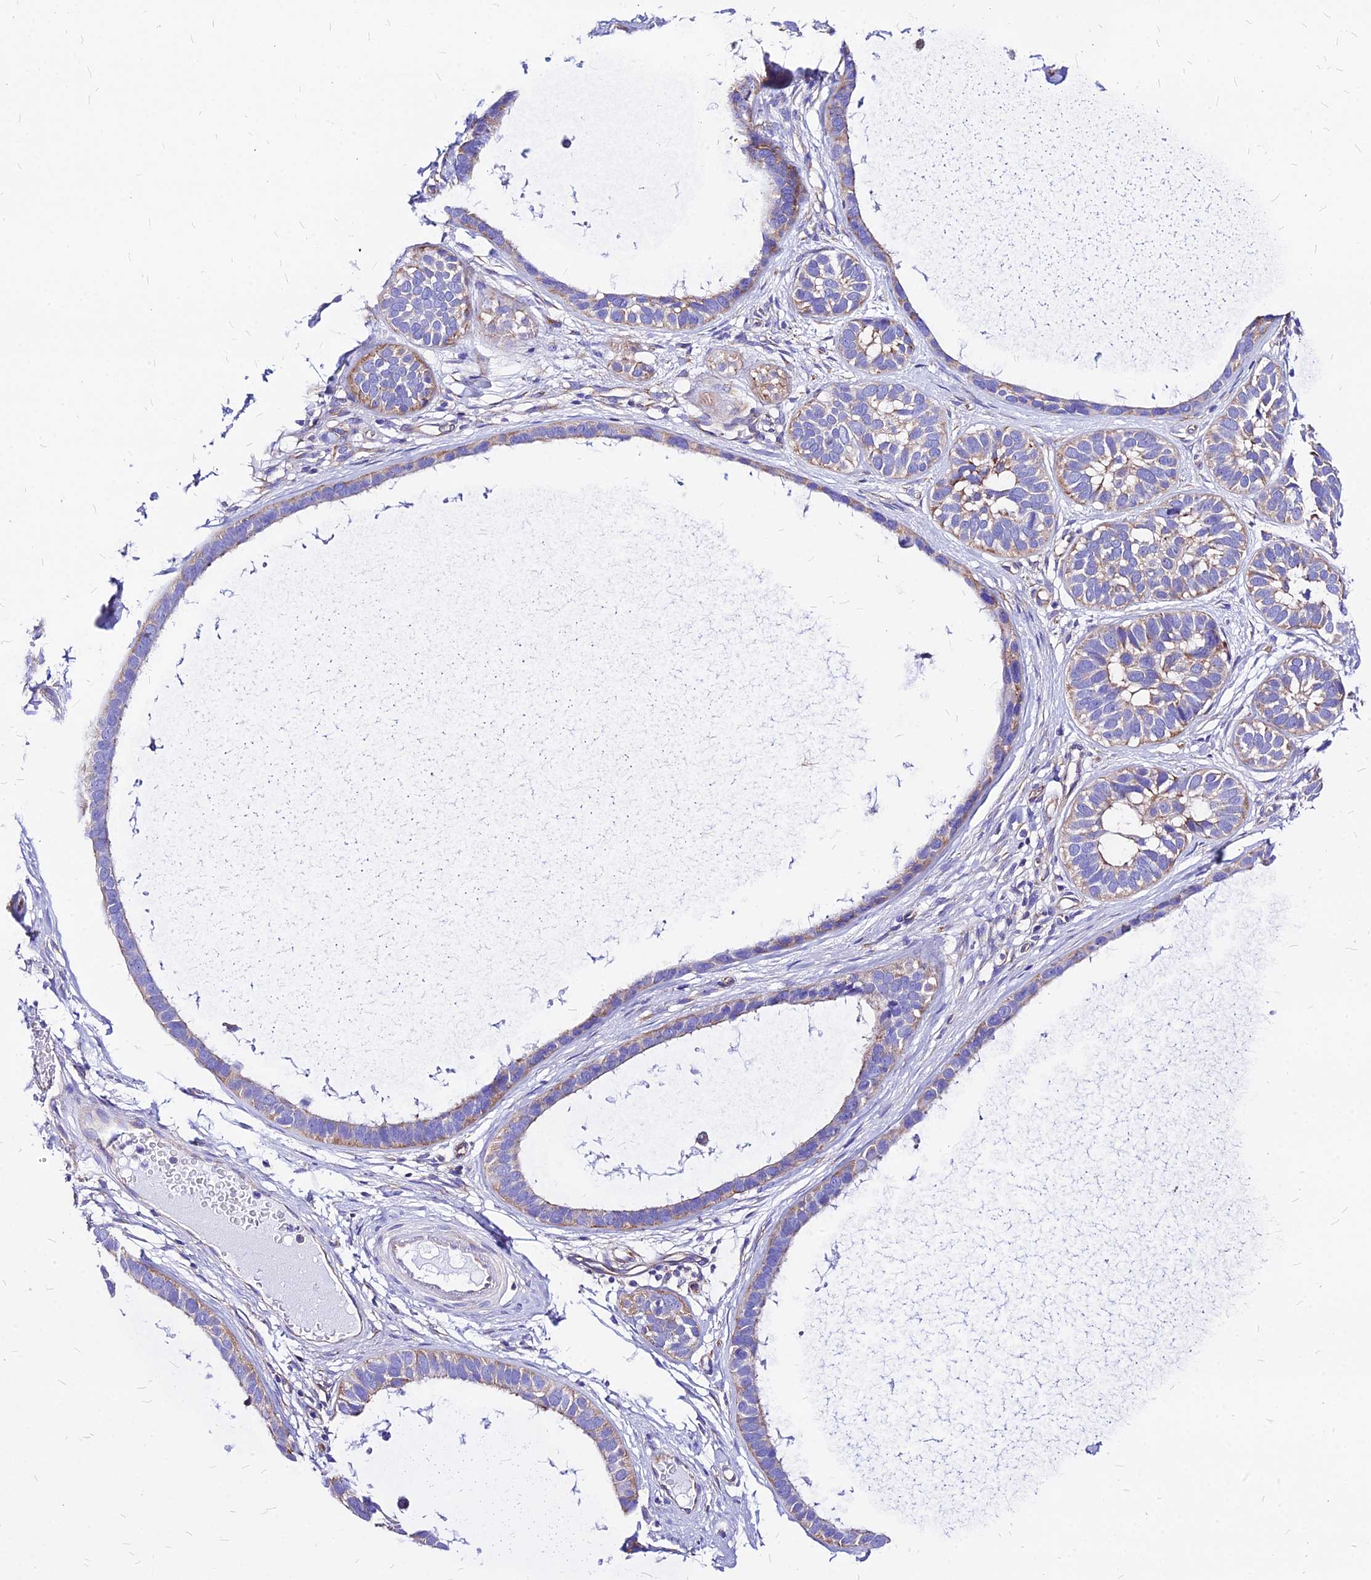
{"staining": {"intensity": "weak", "quantity": "25%-75%", "location": "cytoplasmic/membranous"}, "tissue": "skin cancer", "cell_type": "Tumor cells", "image_type": "cancer", "snomed": [{"axis": "morphology", "description": "Basal cell carcinoma"}, {"axis": "topography", "description": "Skin"}], "caption": "Tumor cells demonstrate weak cytoplasmic/membranous staining in approximately 25%-75% of cells in skin basal cell carcinoma.", "gene": "RPL19", "patient": {"sex": "male", "age": 62}}